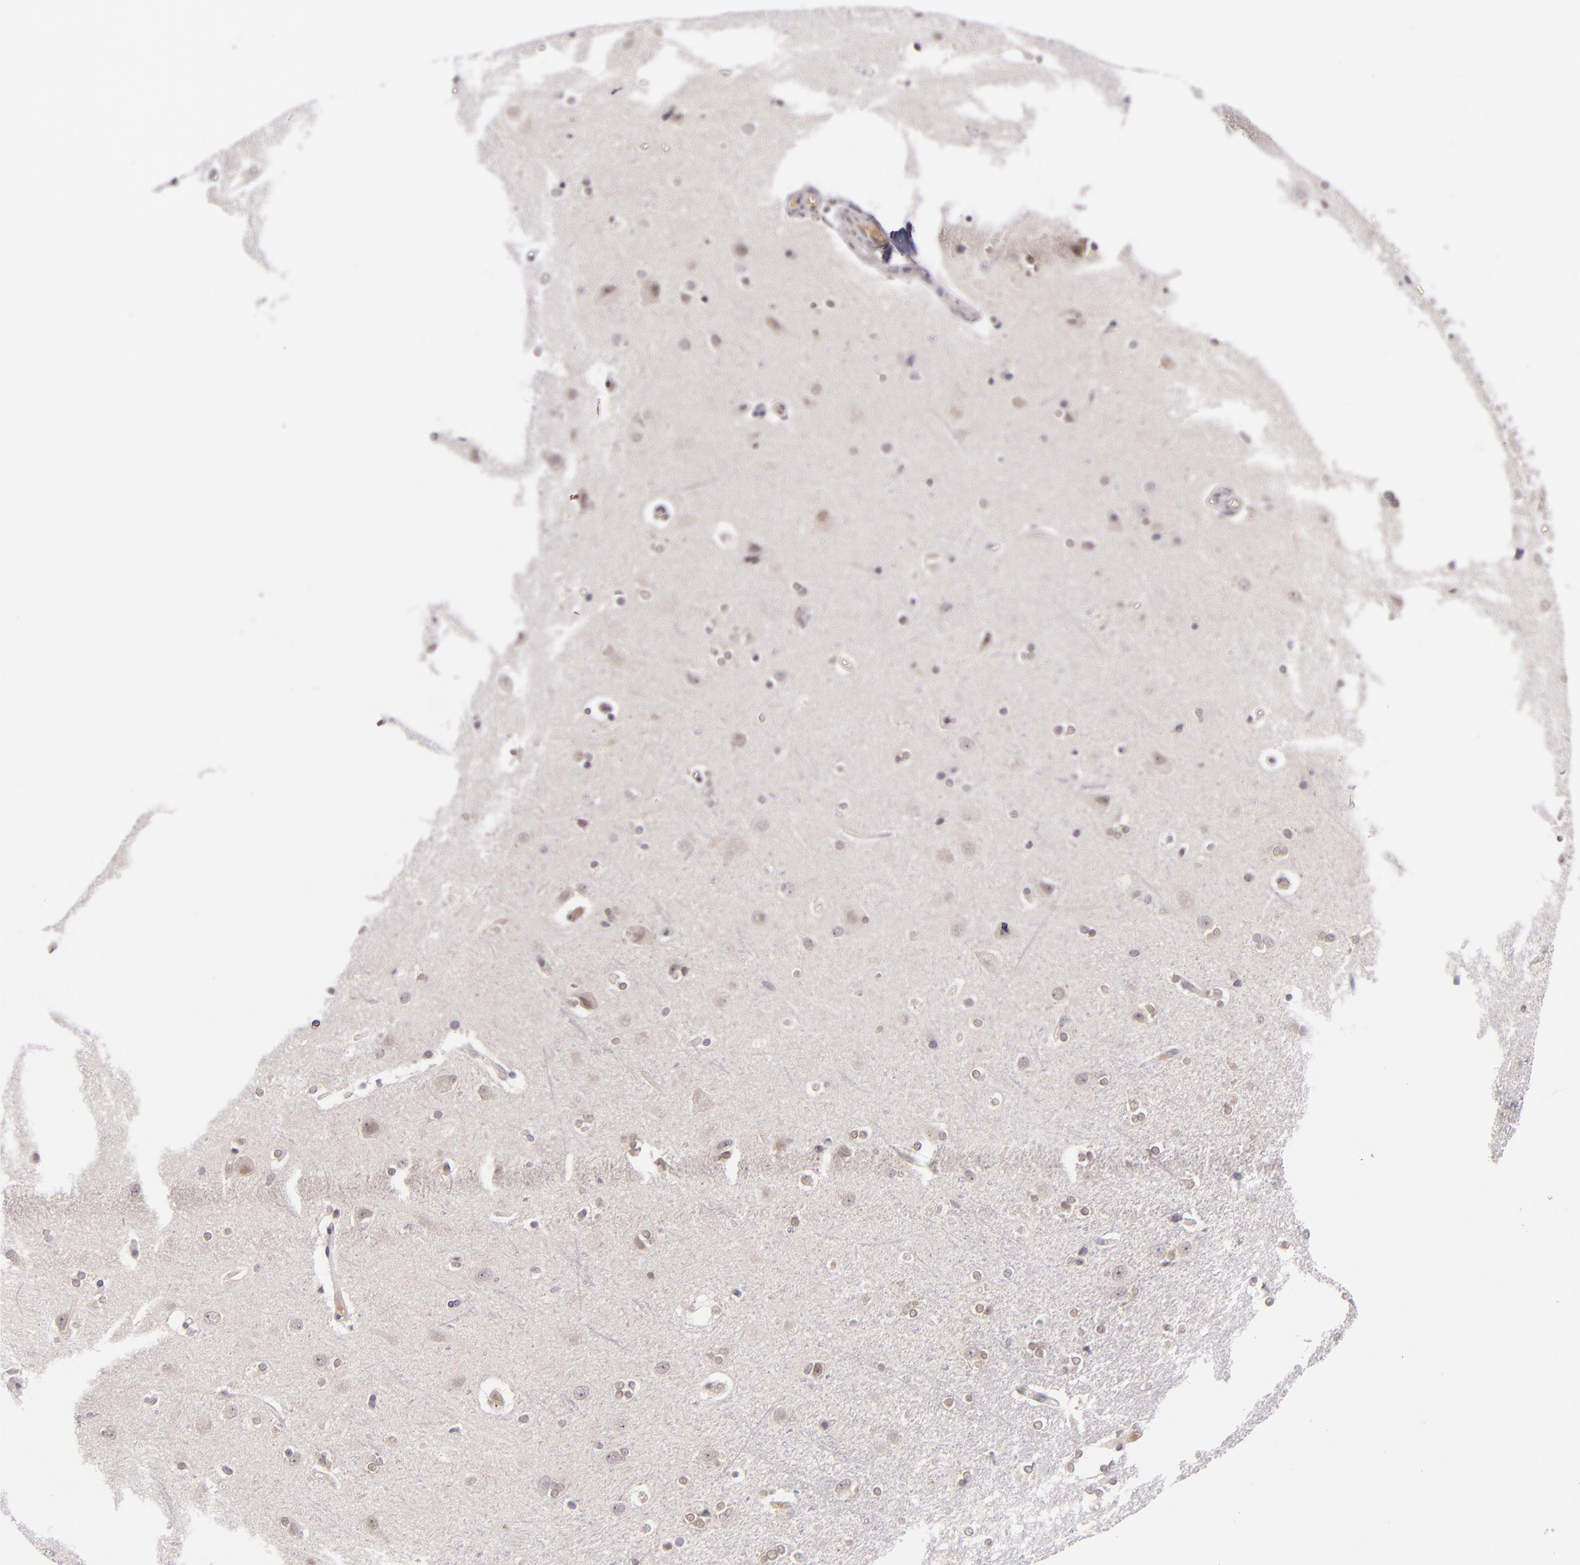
{"staining": {"intensity": "negative", "quantity": "none", "location": "none"}, "tissue": "cerebral cortex", "cell_type": "Endothelial cells", "image_type": "normal", "snomed": [{"axis": "morphology", "description": "Normal tissue, NOS"}, {"axis": "topography", "description": "Cerebral cortex"}], "caption": "This is a image of immunohistochemistry staining of benign cerebral cortex, which shows no positivity in endothelial cells.", "gene": "CSE1L", "patient": {"sex": "female", "age": 54}}